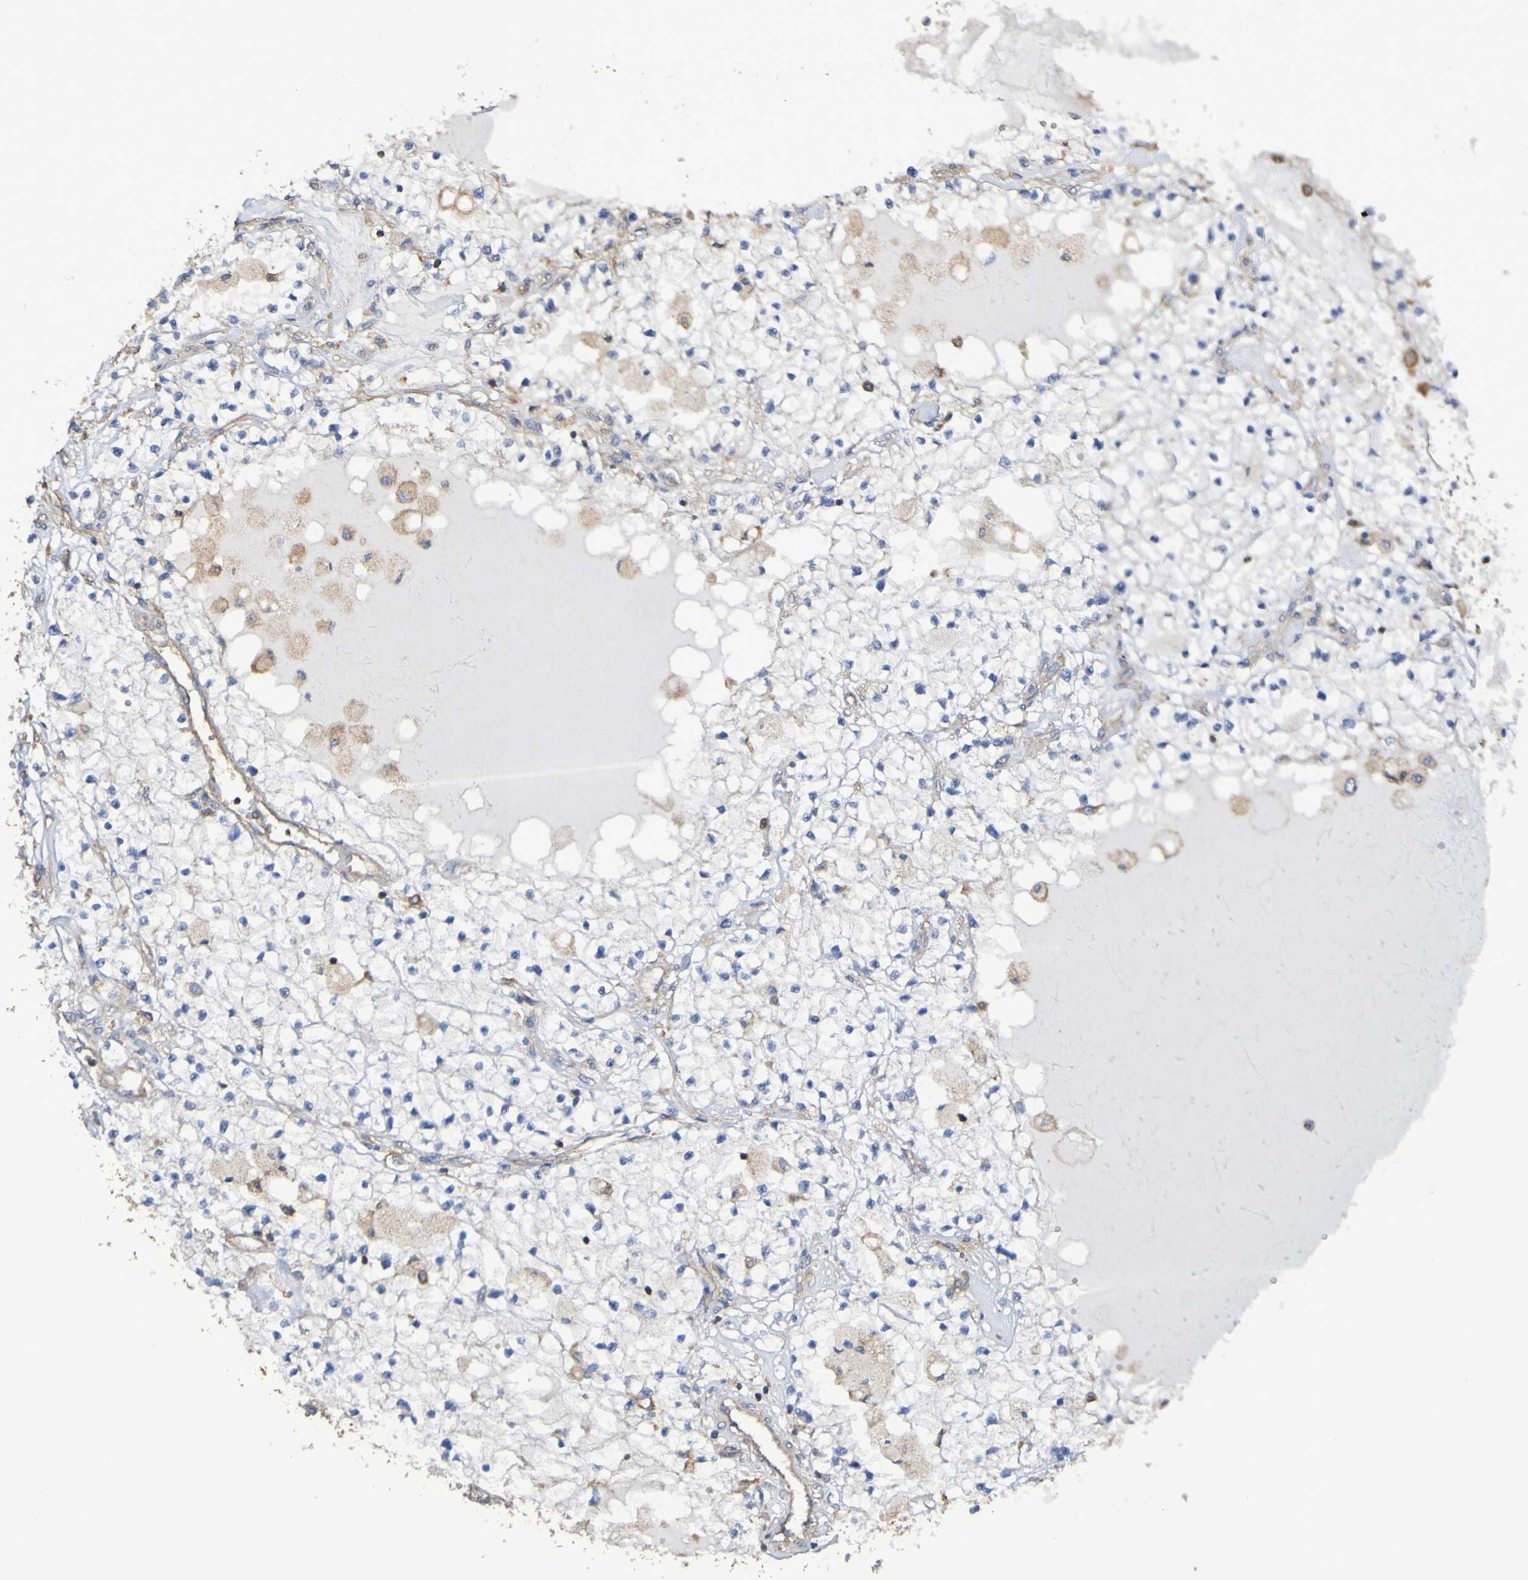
{"staining": {"intensity": "negative", "quantity": "none", "location": "none"}, "tissue": "renal cancer", "cell_type": "Tumor cells", "image_type": "cancer", "snomed": [{"axis": "morphology", "description": "Adenocarcinoma, NOS"}, {"axis": "topography", "description": "Kidney"}], "caption": "Photomicrograph shows no protein staining in tumor cells of renal adenocarcinoma tissue.", "gene": "SYNJ1", "patient": {"sex": "male", "age": 68}}